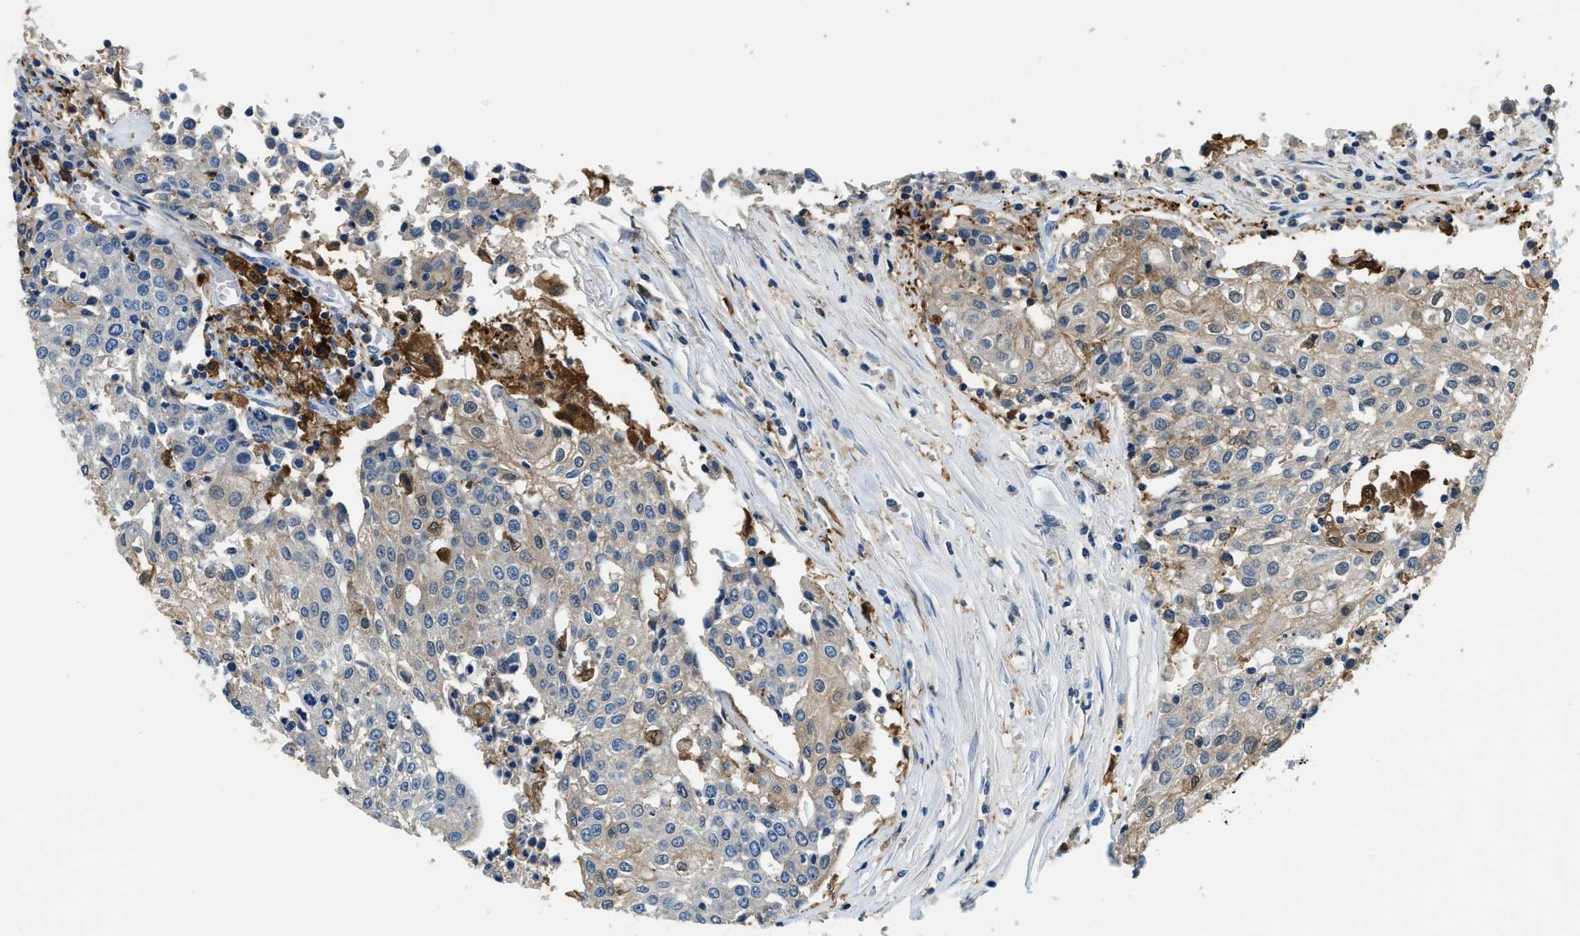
{"staining": {"intensity": "weak", "quantity": "<25%", "location": "cytoplasmic/membranous"}, "tissue": "urothelial cancer", "cell_type": "Tumor cells", "image_type": "cancer", "snomed": [{"axis": "morphology", "description": "Urothelial carcinoma, High grade"}, {"axis": "topography", "description": "Urinary bladder"}], "caption": "Immunohistochemical staining of human urothelial cancer exhibits no significant positivity in tumor cells.", "gene": "CAPG", "patient": {"sex": "female", "age": 85}}